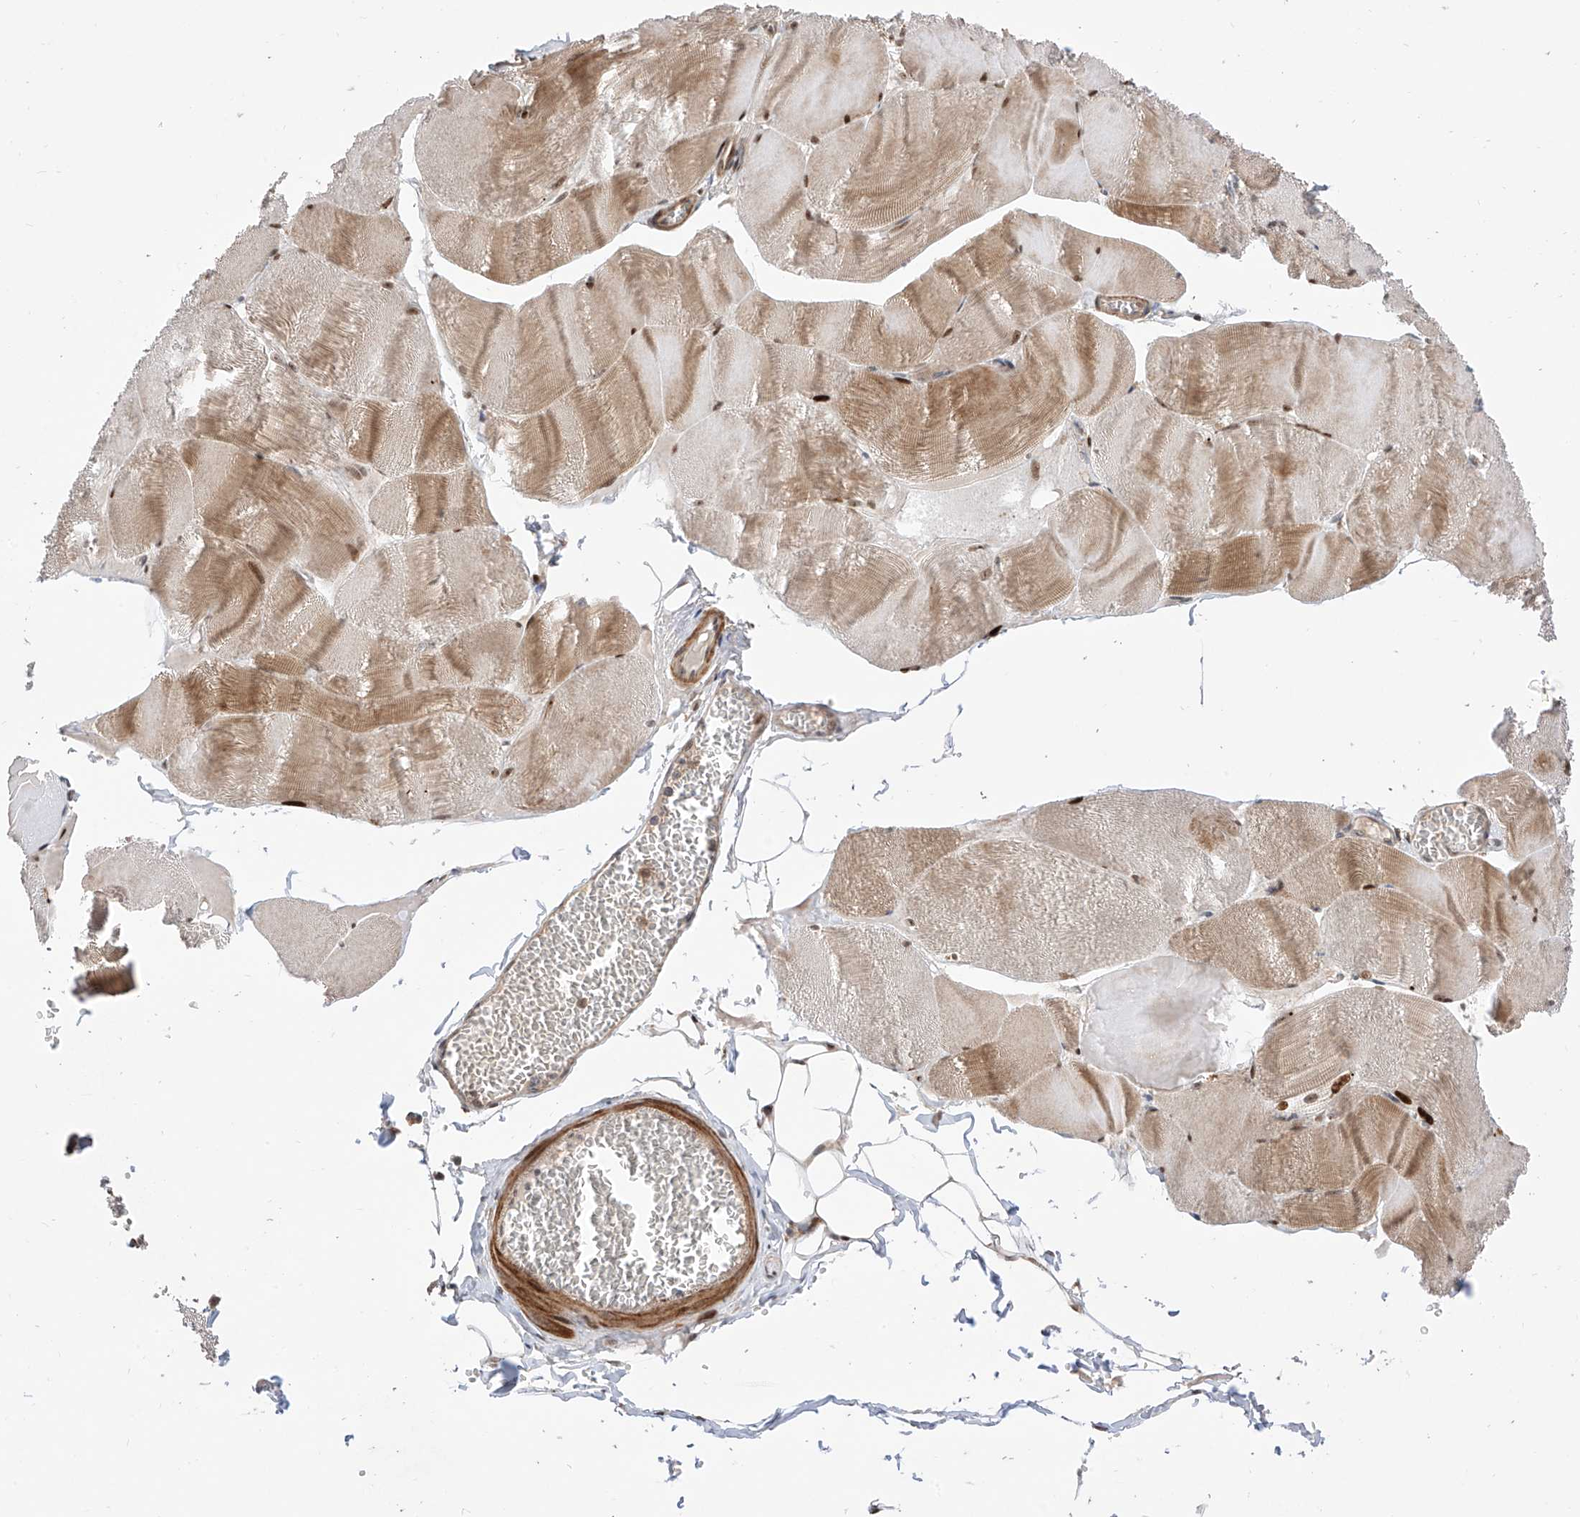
{"staining": {"intensity": "moderate", "quantity": "25%-75%", "location": "cytoplasmic/membranous,nuclear"}, "tissue": "skeletal muscle", "cell_type": "Myocytes", "image_type": "normal", "snomed": [{"axis": "morphology", "description": "Normal tissue, NOS"}, {"axis": "morphology", "description": "Basal cell carcinoma"}, {"axis": "topography", "description": "Skeletal muscle"}], "caption": "Immunohistochemistry photomicrograph of normal skeletal muscle stained for a protein (brown), which demonstrates medium levels of moderate cytoplasmic/membranous,nuclear expression in about 25%-75% of myocytes.", "gene": "LATS1", "patient": {"sex": "female", "age": 64}}